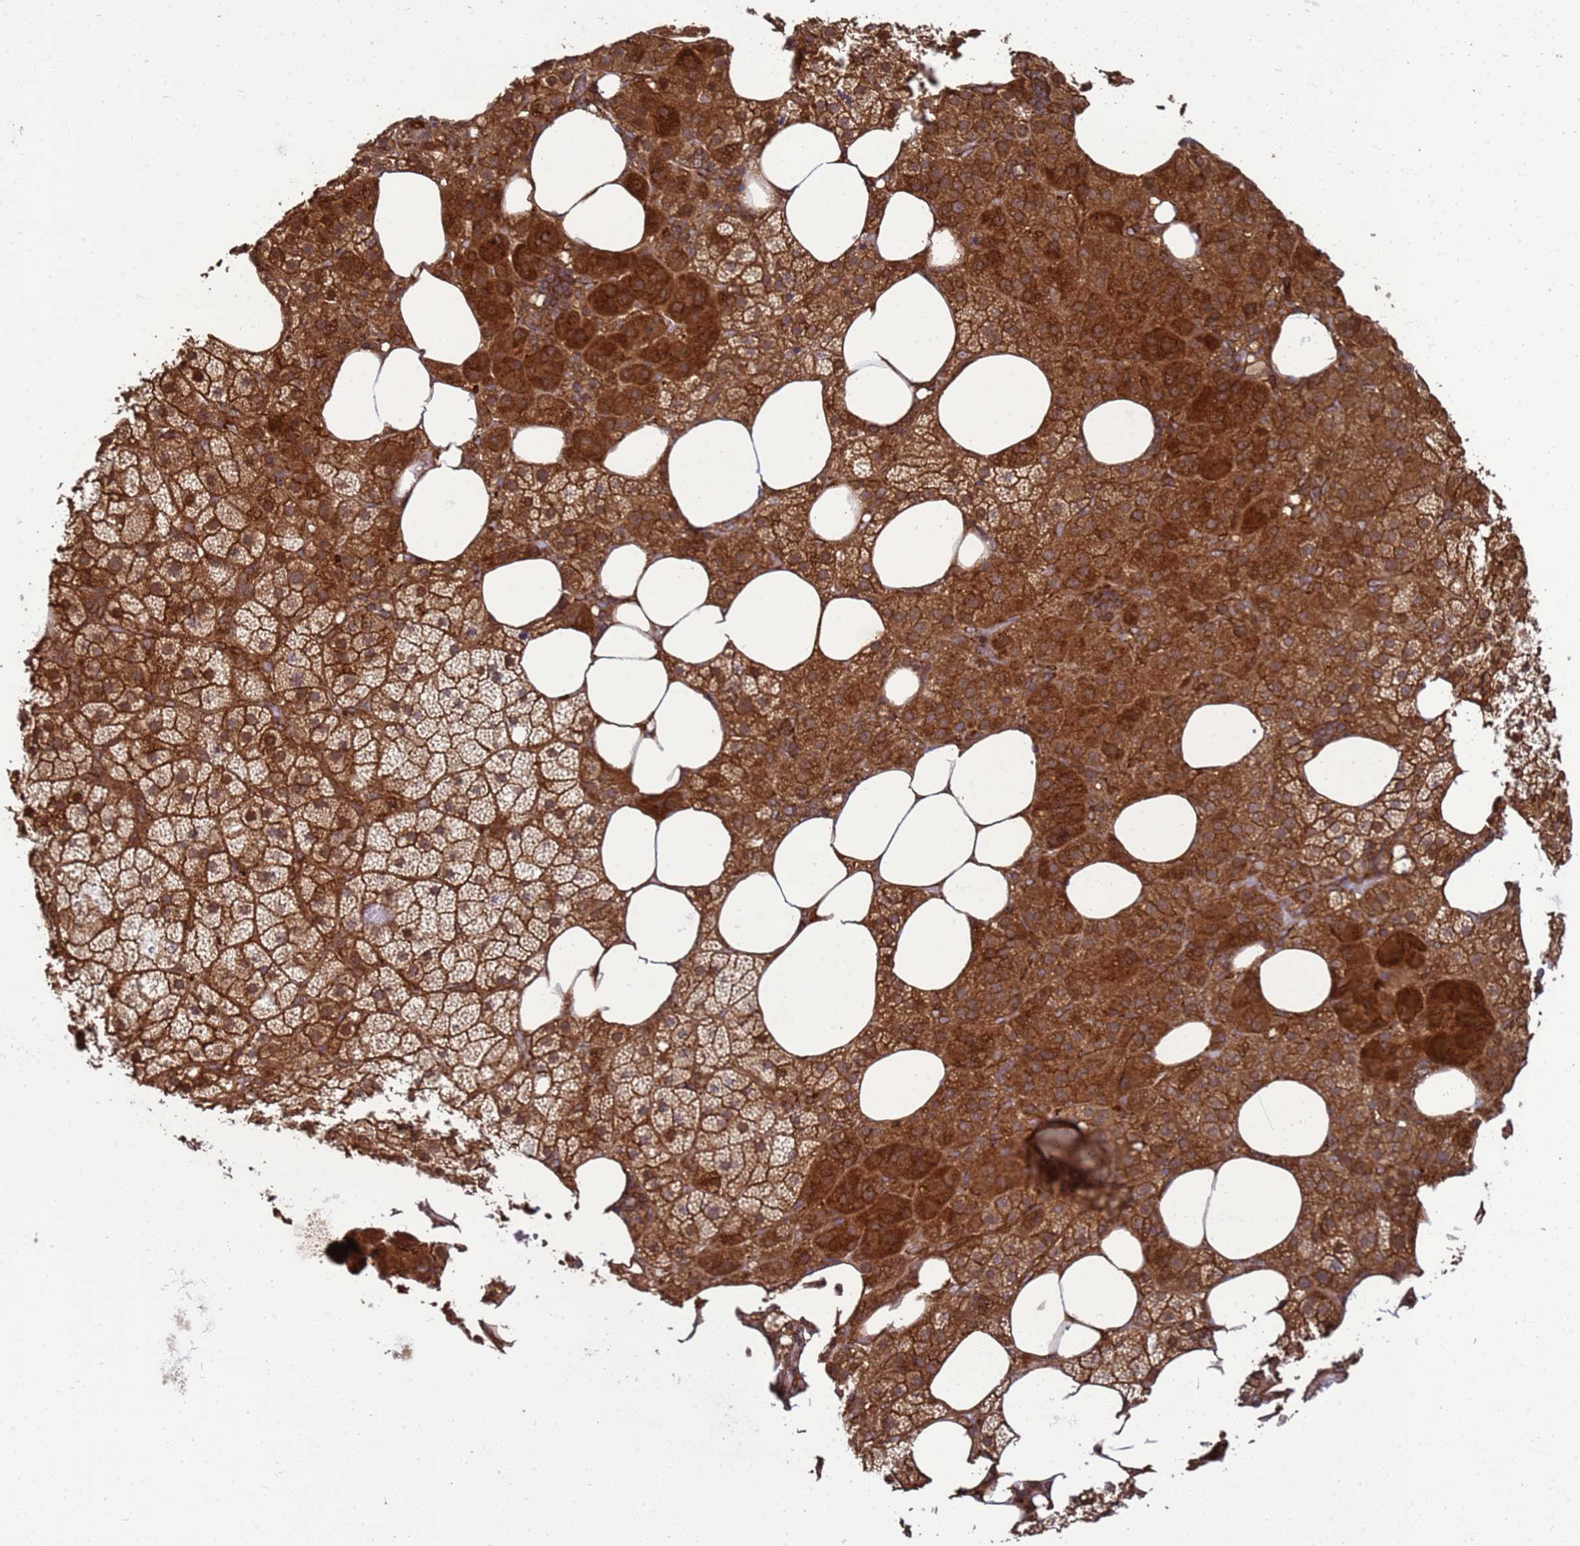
{"staining": {"intensity": "strong", "quantity": ">75%", "location": "cytoplasmic/membranous"}, "tissue": "adrenal gland", "cell_type": "Glandular cells", "image_type": "normal", "snomed": [{"axis": "morphology", "description": "Normal tissue, NOS"}, {"axis": "topography", "description": "Adrenal gland"}], "caption": "About >75% of glandular cells in benign adrenal gland display strong cytoplasmic/membranous protein positivity as visualized by brown immunohistochemical staining.", "gene": "CNOT1", "patient": {"sex": "female", "age": 59}}